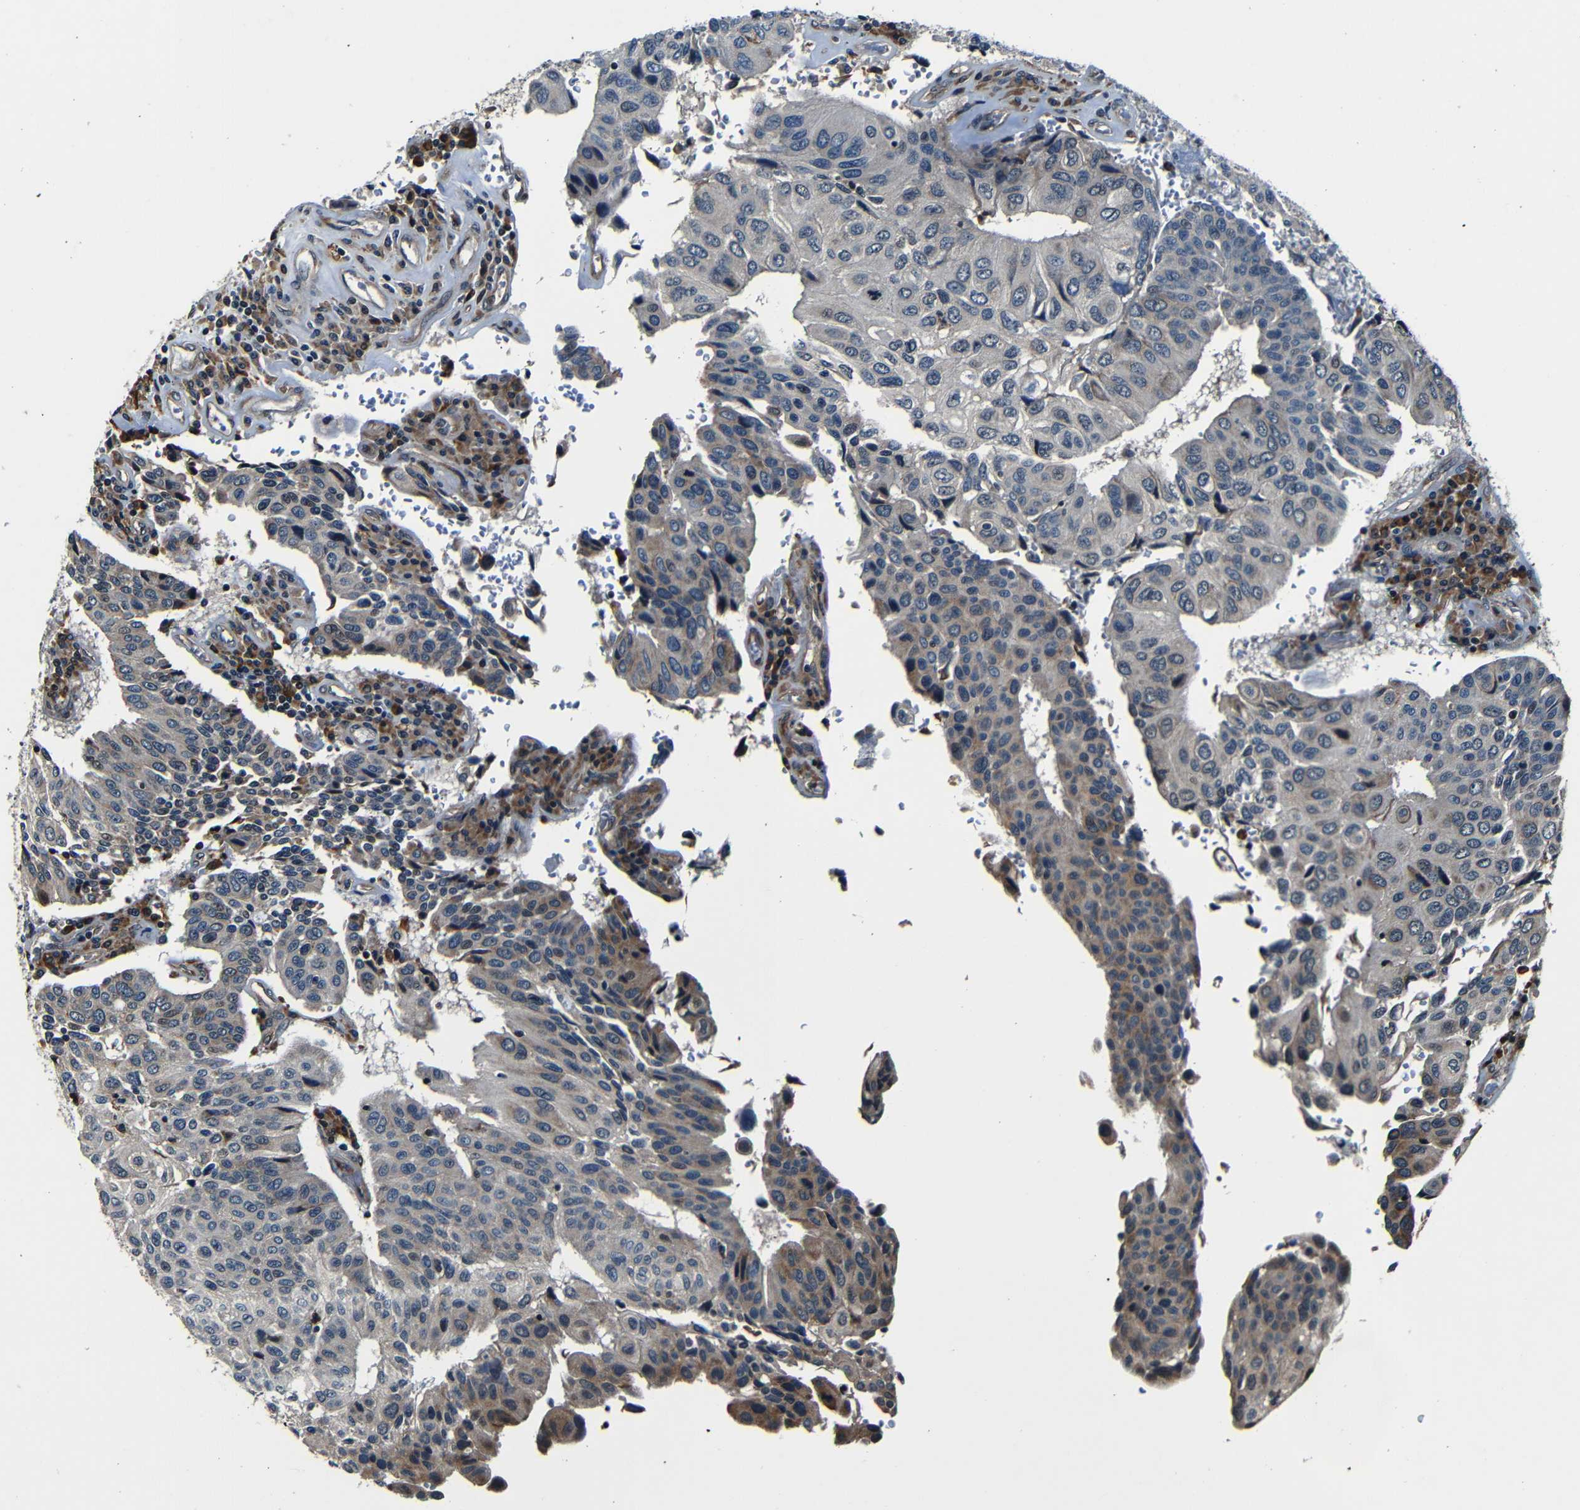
{"staining": {"intensity": "moderate", "quantity": "25%-75%", "location": "cytoplasmic/membranous"}, "tissue": "urothelial cancer", "cell_type": "Tumor cells", "image_type": "cancer", "snomed": [{"axis": "morphology", "description": "Urothelial carcinoma, High grade"}, {"axis": "topography", "description": "Urinary bladder"}], "caption": "The histopathology image demonstrates staining of high-grade urothelial carcinoma, revealing moderate cytoplasmic/membranous protein staining (brown color) within tumor cells. The staining is performed using DAB brown chromogen to label protein expression. The nuclei are counter-stained blue using hematoxylin.", "gene": "NCBP3", "patient": {"sex": "male", "age": 66}}